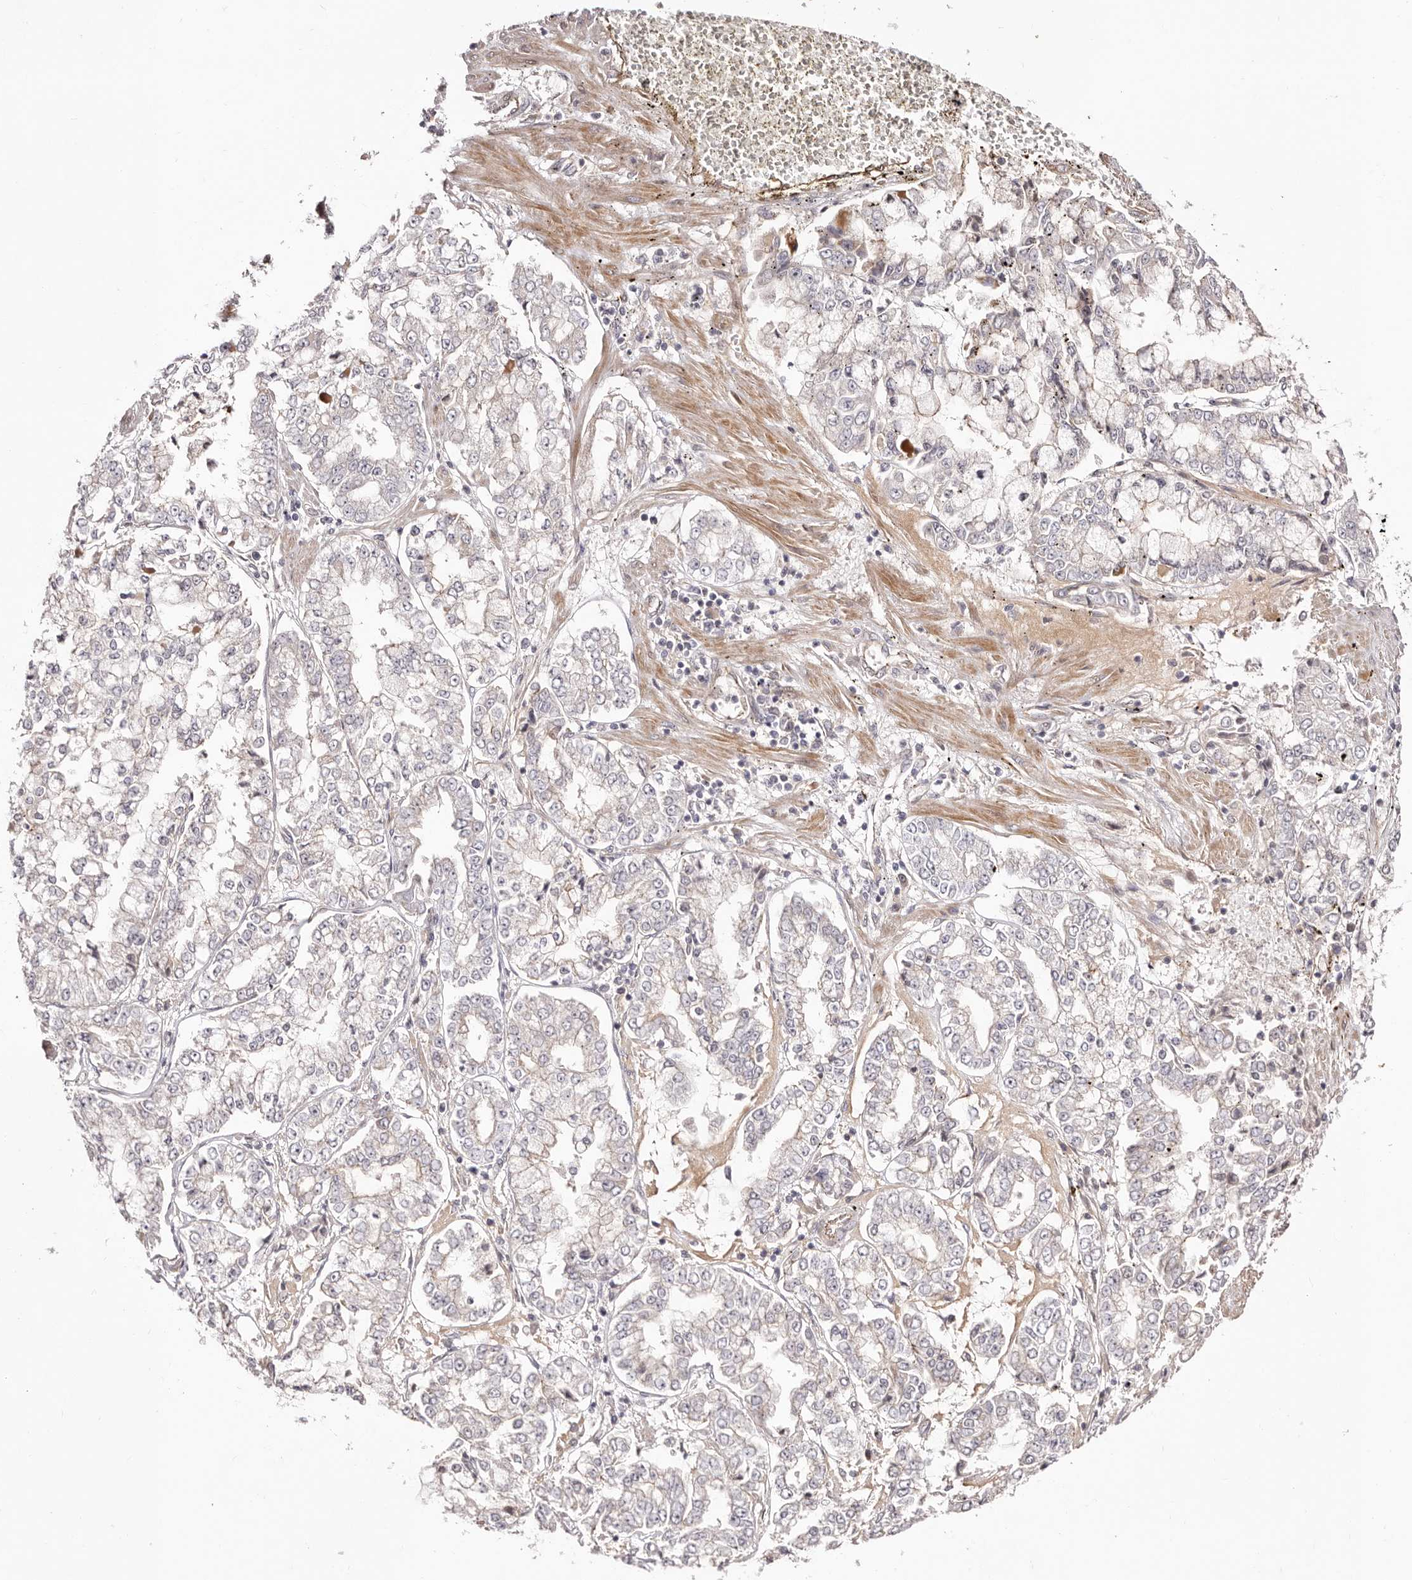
{"staining": {"intensity": "negative", "quantity": "none", "location": "none"}, "tissue": "stomach cancer", "cell_type": "Tumor cells", "image_type": "cancer", "snomed": [{"axis": "morphology", "description": "Adenocarcinoma, NOS"}, {"axis": "topography", "description": "Stomach"}], "caption": "IHC of human stomach cancer (adenocarcinoma) displays no expression in tumor cells.", "gene": "EGR3", "patient": {"sex": "male", "age": 76}}